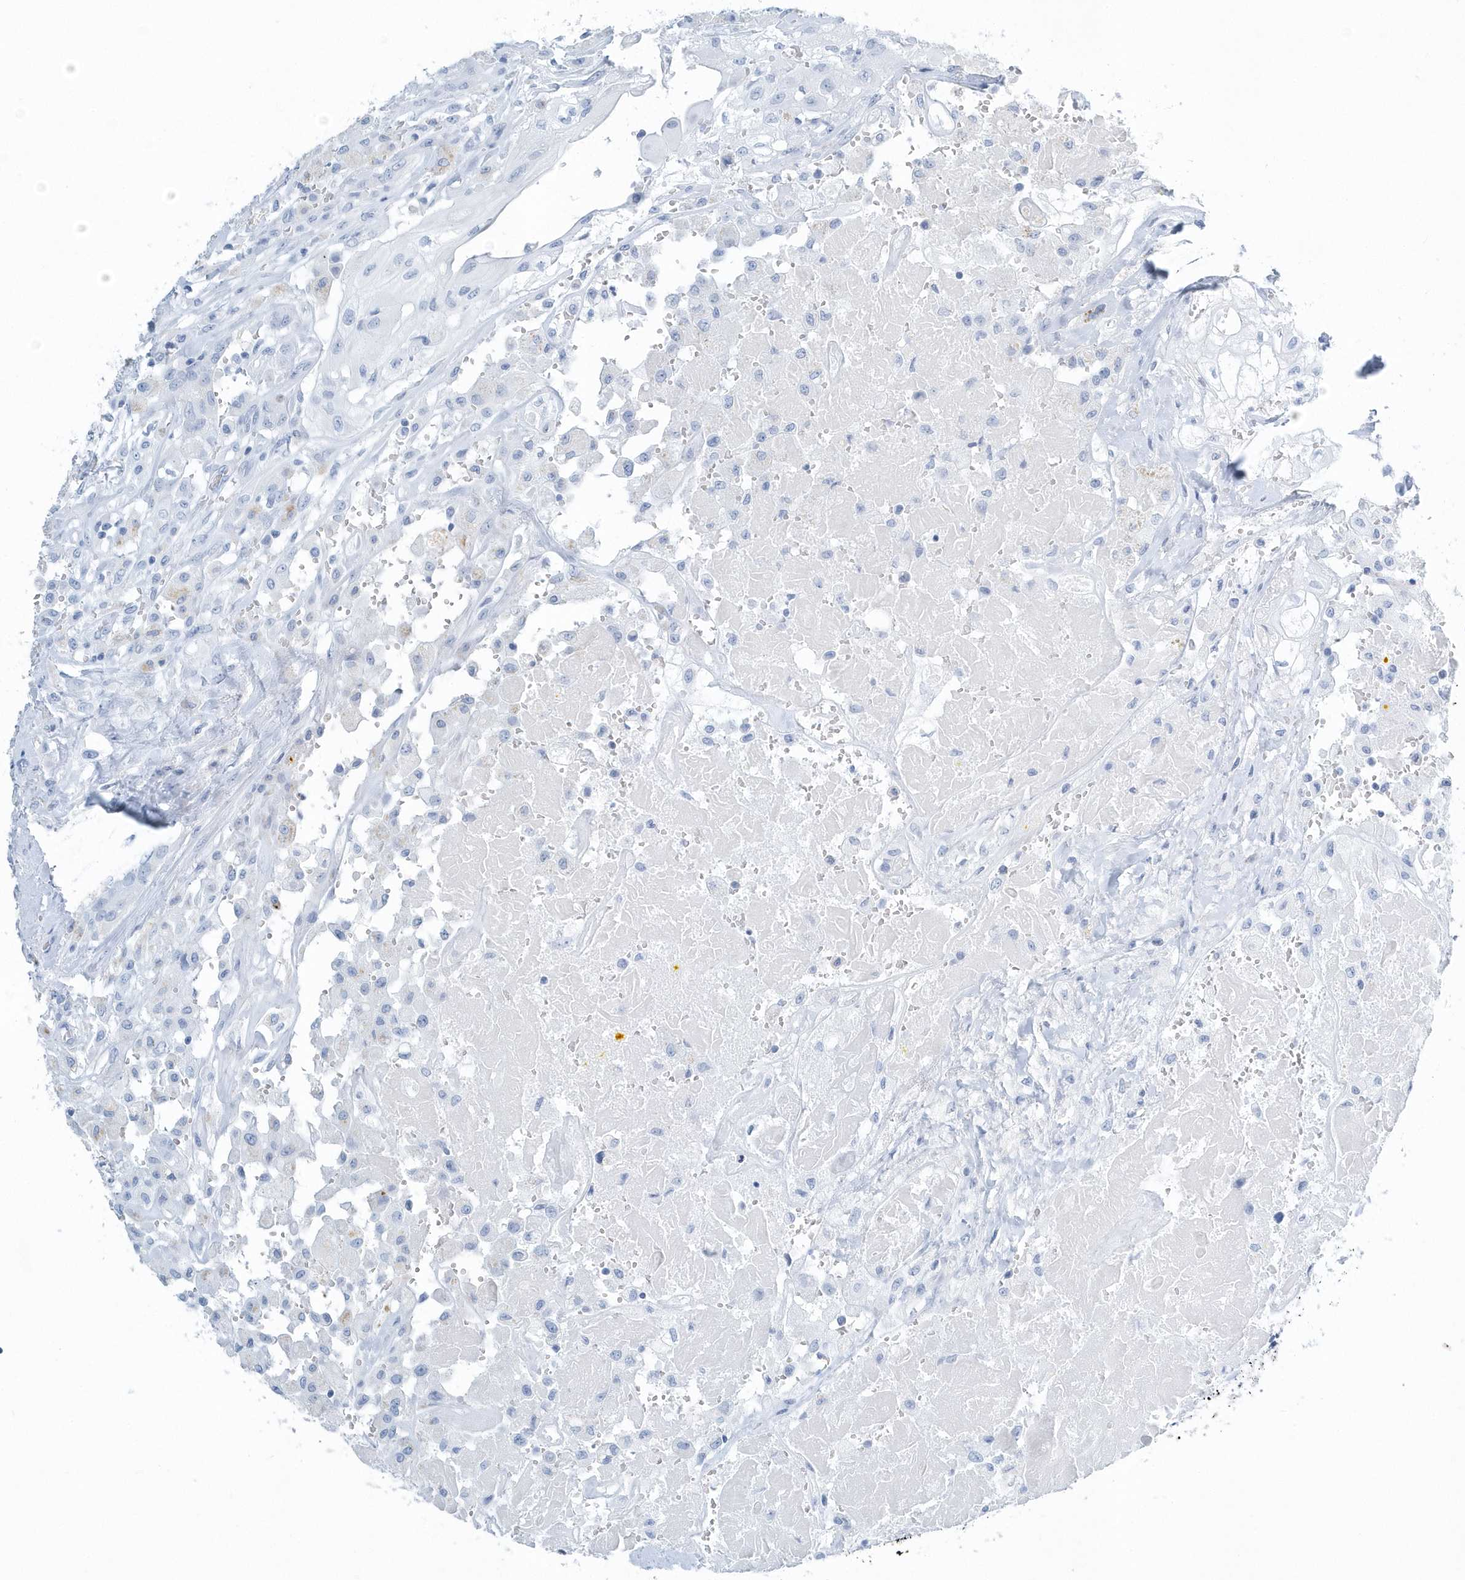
{"staining": {"intensity": "negative", "quantity": "none", "location": "none"}, "tissue": "thyroid cancer", "cell_type": "Tumor cells", "image_type": "cancer", "snomed": [{"axis": "morphology", "description": "Papillary adenocarcinoma, NOS"}, {"axis": "topography", "description": "Thyroid gland"}], "caption": "A photomicrograph of thyroid cancer stained for a protein exhibits no brown staining in tumor cells.", "gene": "PTPRO", "patient": {"sex": "female", "age": 59}}